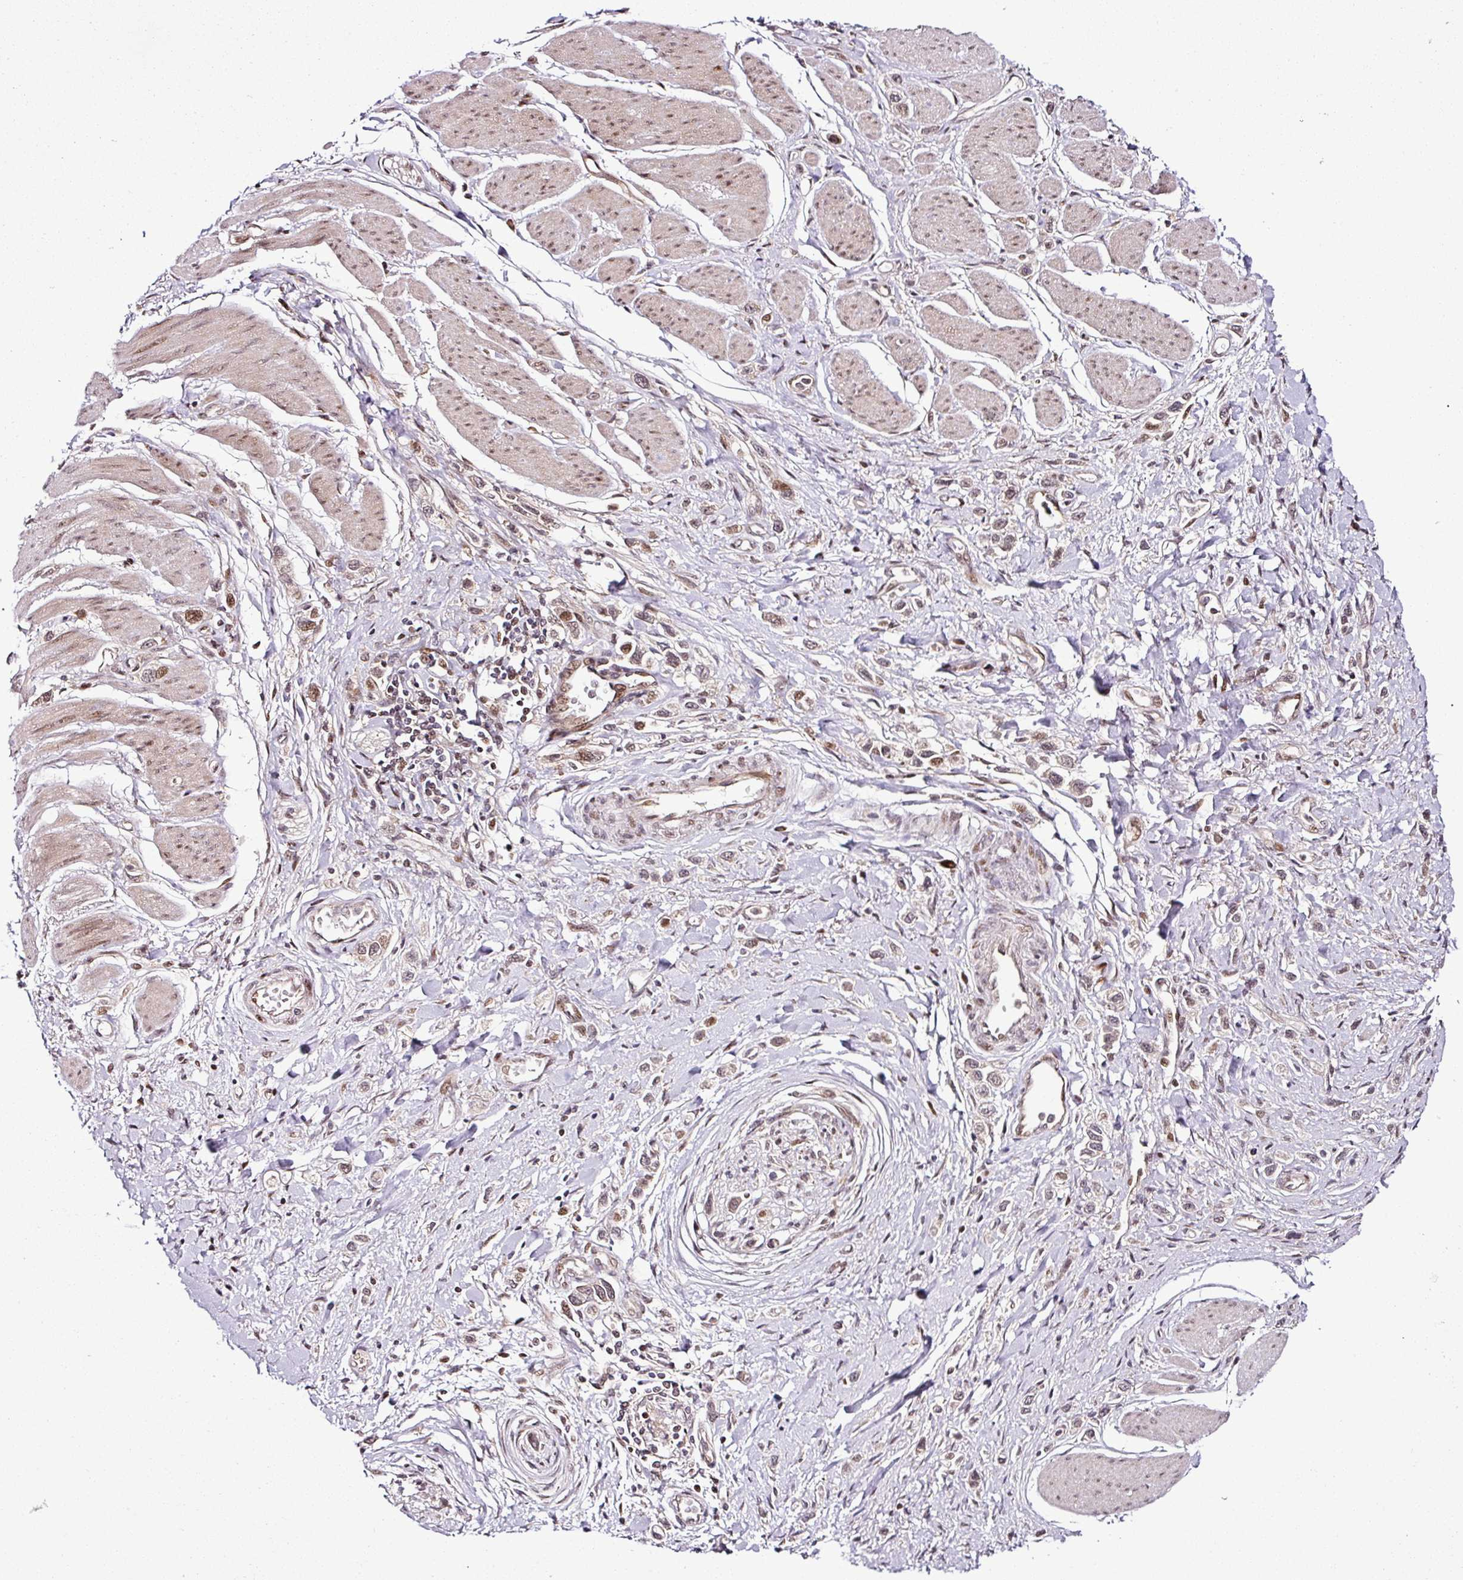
{"staining": {"intensity": "weak", "quantity": "<25%", "location": "nuclear"}, "tissue": "stomach cancer", "cell_type": "Tumor cells", "image_type": "cancer", "snomed": [{"axis": "morphology", "description": "Adenocarcinoma, NOS"}, {"axis": "topography", "description": "Stomach"}], "caption": "A micrograph of stomach adenocarcinoma stained for a protein reveals no brown staining in tumor cells. (Brightfield microscopy of DAB (3,3'-diaminobenzidine) immunohistochemistry (IHC) at high magnification).", "gene": "COPRS", "patient": {"sex": "female", "age": 65}}